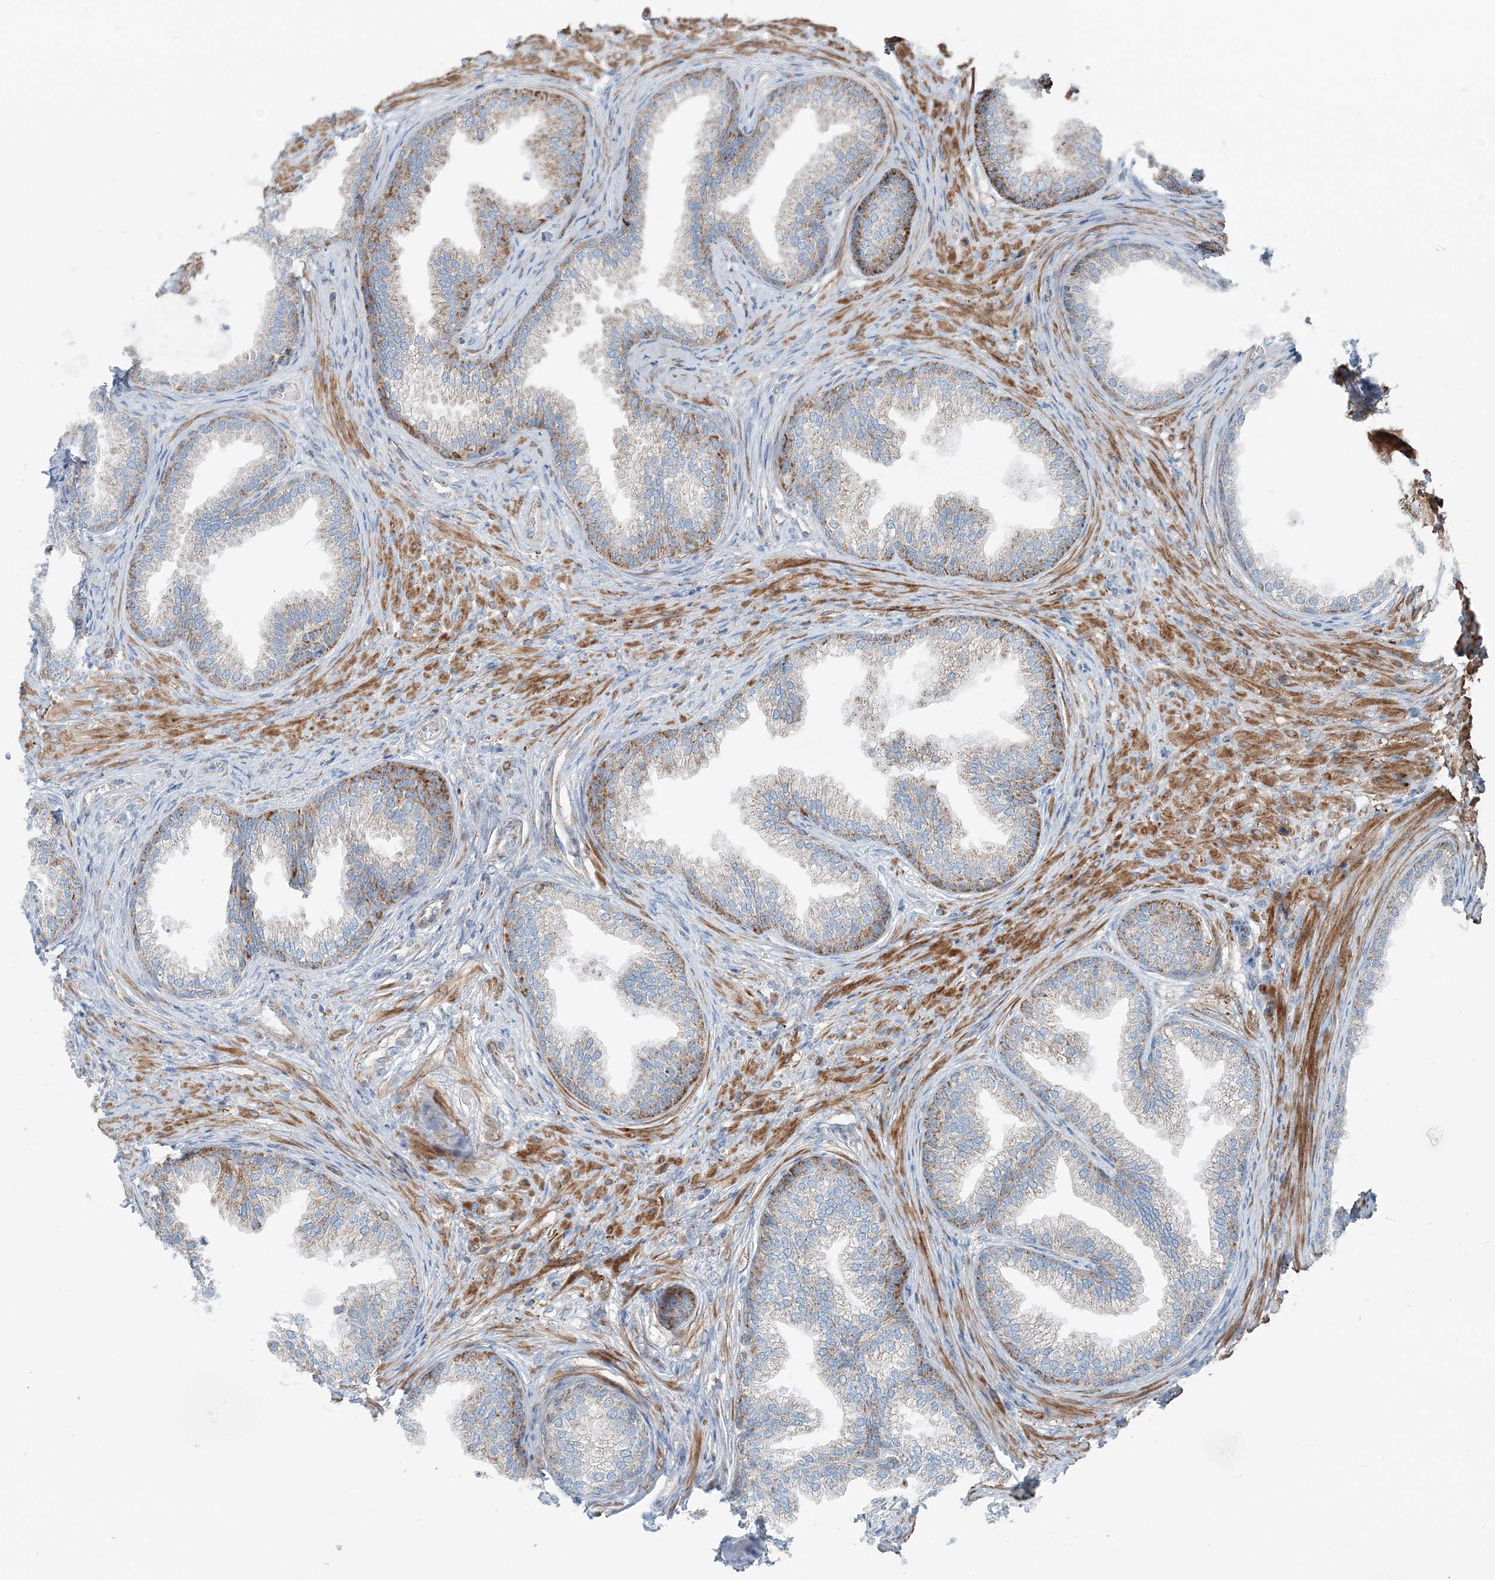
{"staining": {"intensity": "moderate", "quantity": "25%-75%", "location": "cytoplasmic/membranous"}, "tissue": "prostate", "cell_type": "Glandular cells", "image_type": "normal", "snomed": [{"axis": "morphology", "description": "Normal tissue, NOS"}, {"axis": "topography", "description": "Prostate"}], "caption": "DAB (3,3'-diaminobenzidine) immunohistochemical staining of normal prostate displays moderate cytoplasmic/membranous protein expression in about 25%-75% of glandular cells.", "gene": "INTU", "patient": {"sex": "male", "age": 76}}